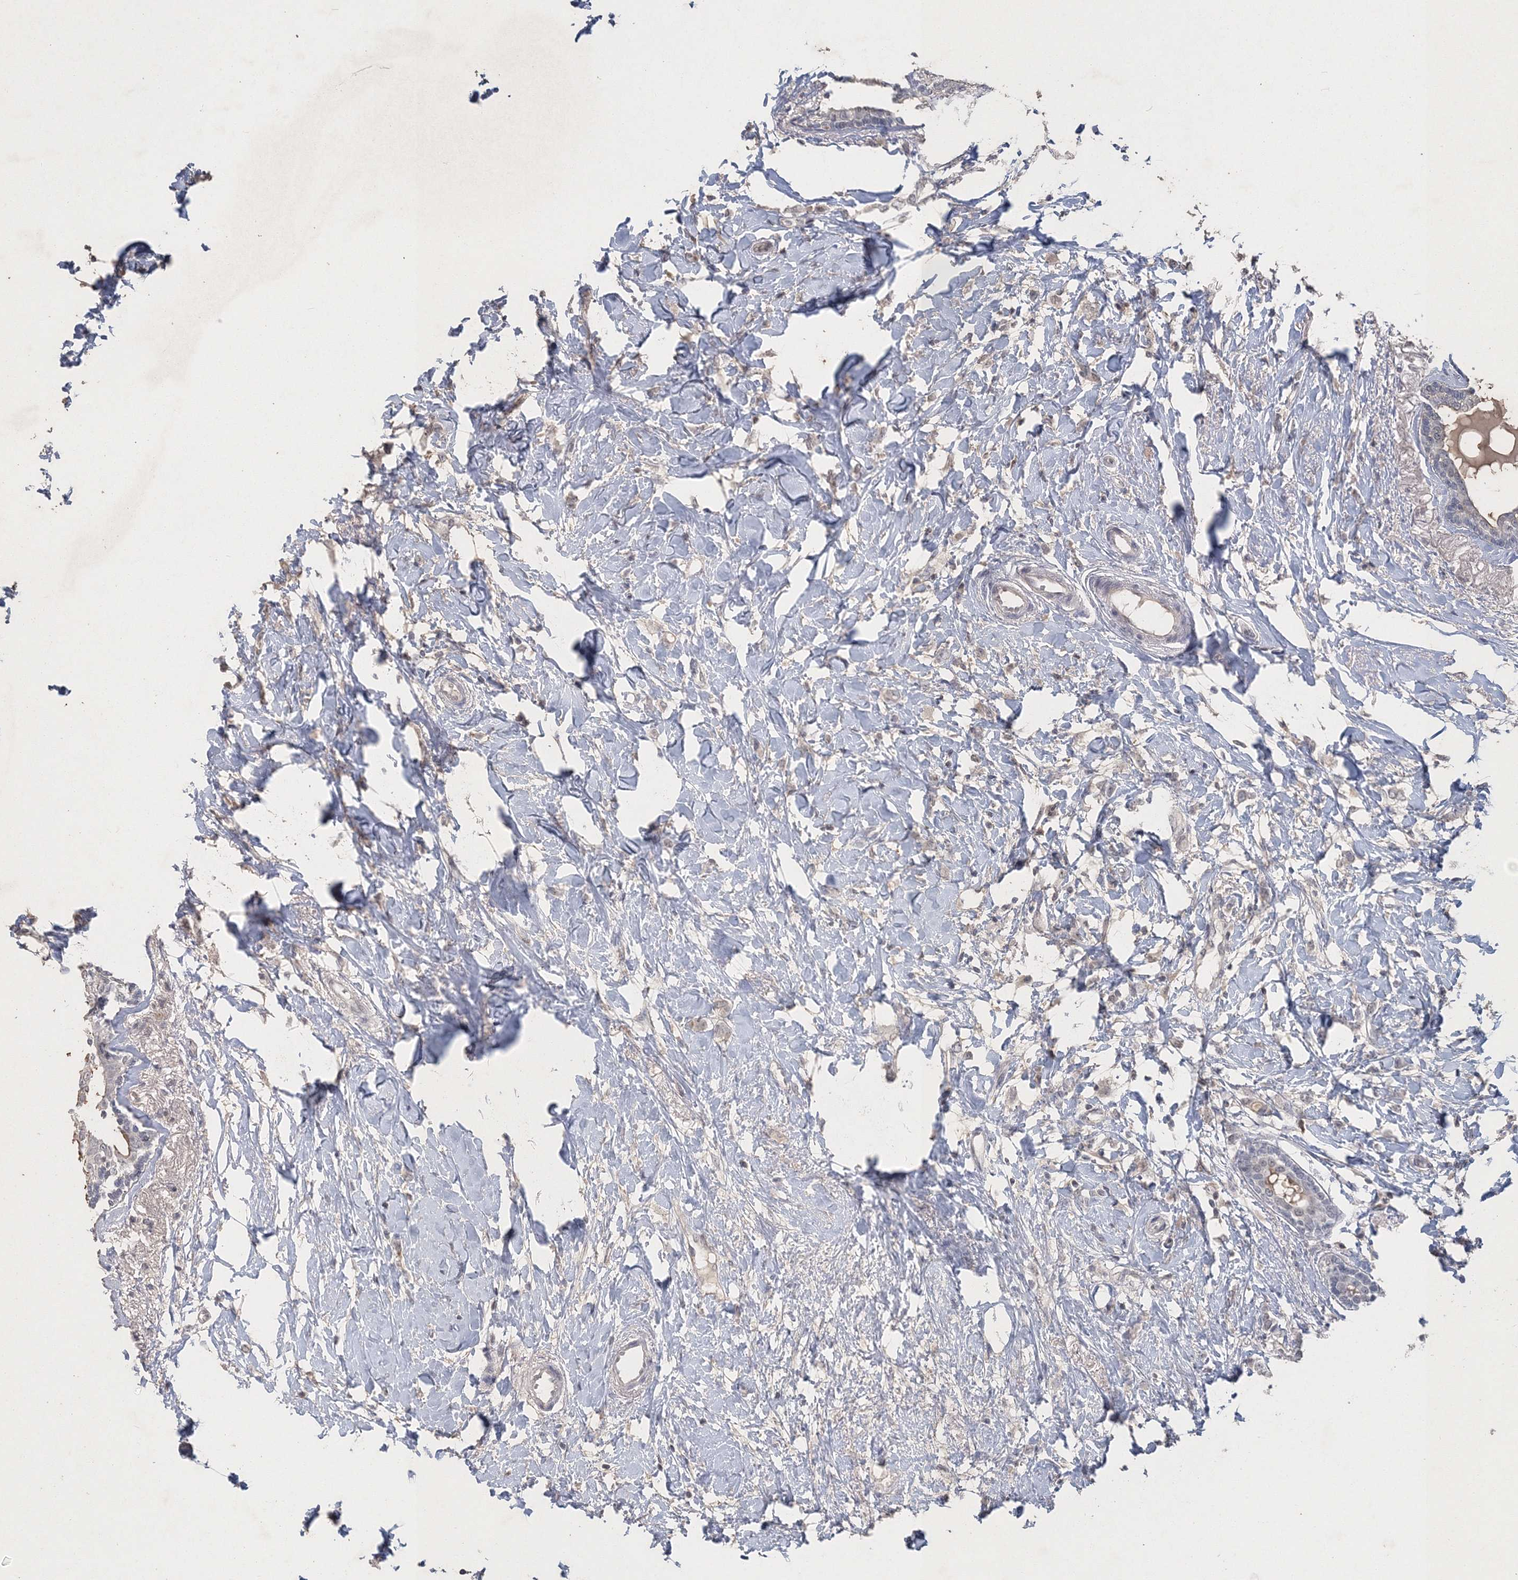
{"staining": {"intensity": "negative", "quantity": "none", "location": "none"}, "tissue": "breast cancer", "cell_type": "Tumor cells", "image_type": "cancer", "snomed": [{"axis": "morphology", "description": "Normal tissue, NOS"}, {"axis": "morphology", "description": "Lobular carcinoma"}, {"axis": "topography", "description": "Breast"}], "caption": "Tumor cells show no significant staining in breast lobular carcinoma.", "gene": "UIMC1", "patient": {"sex": "female", "age": 47}}